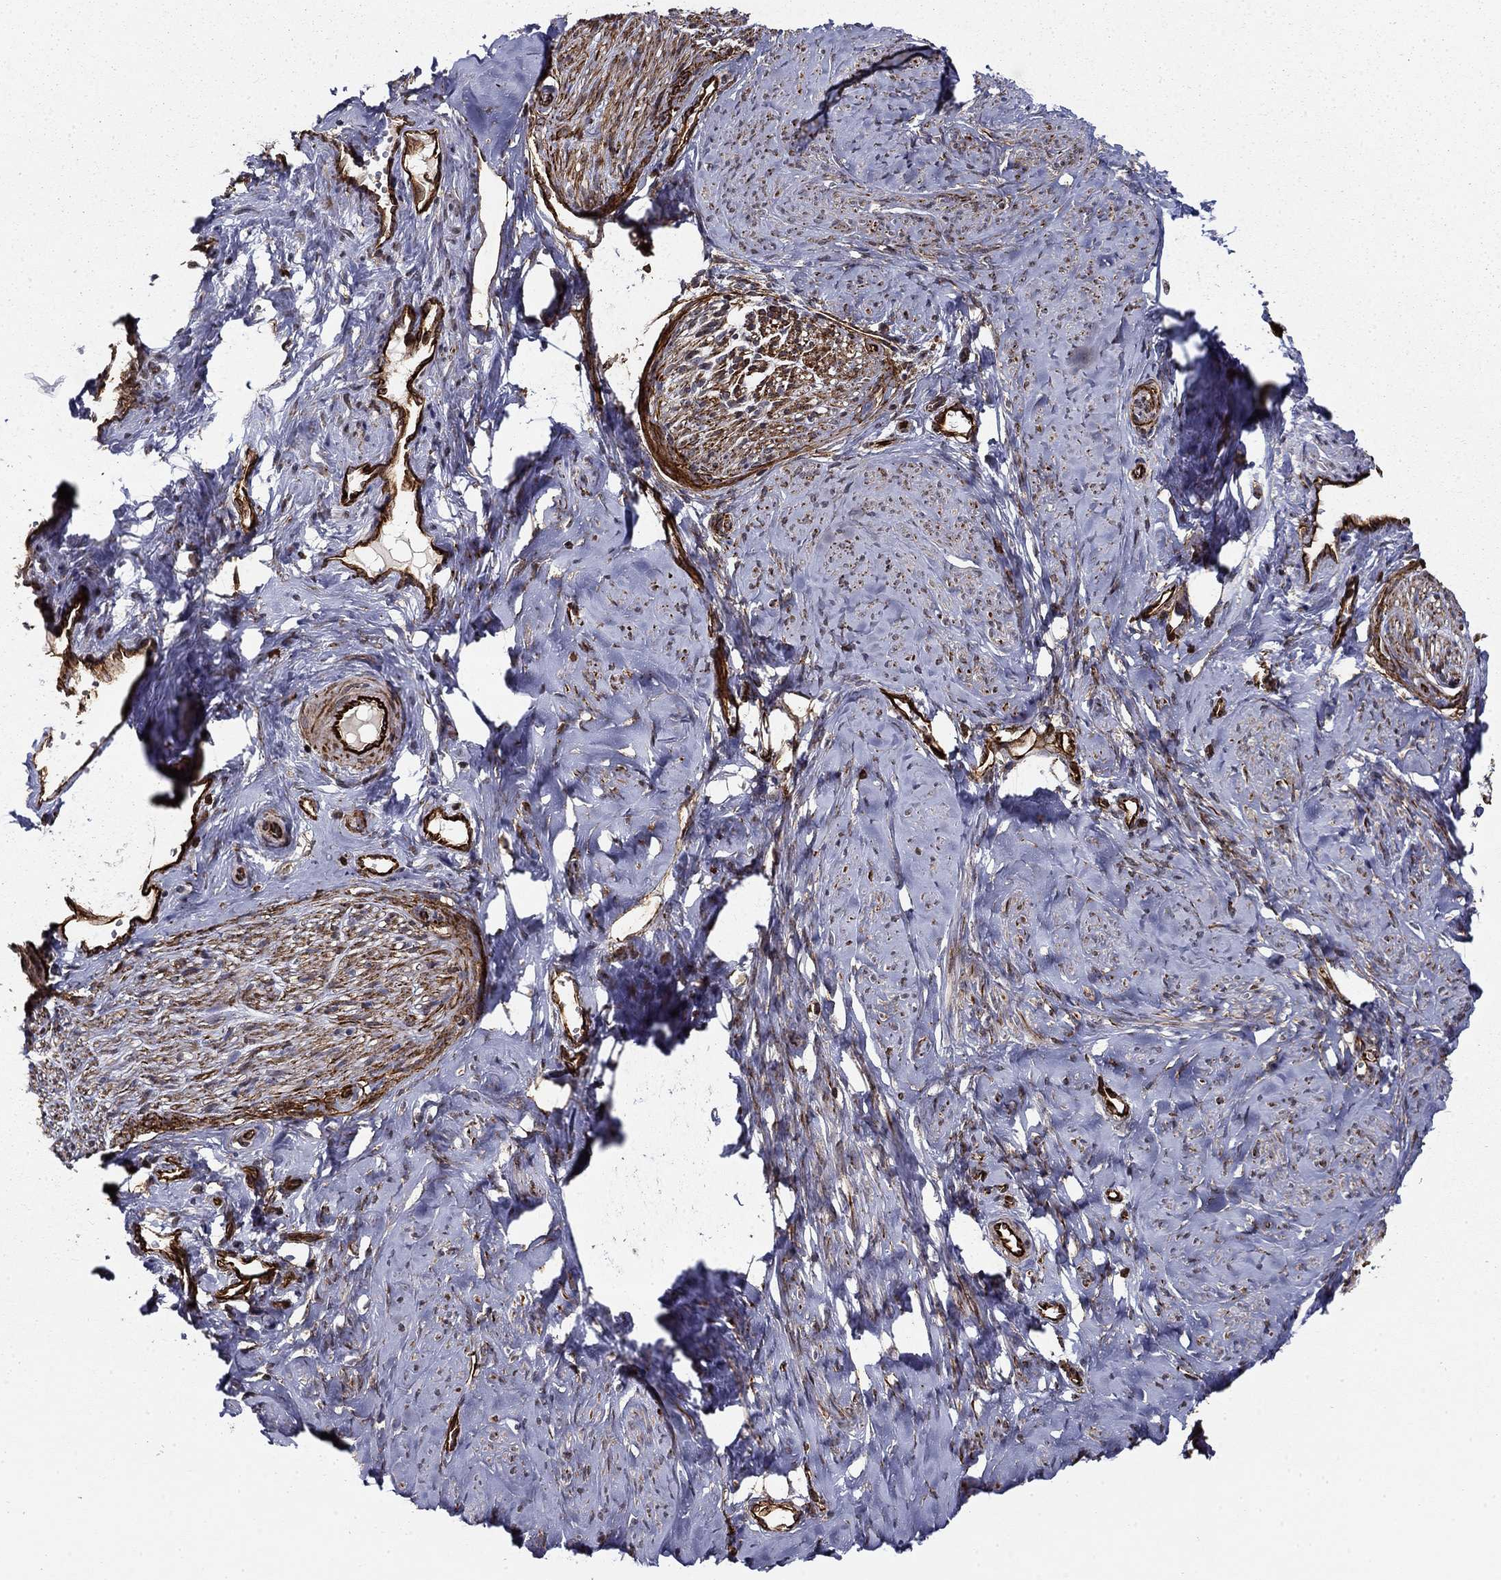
{"staining": {"intensity": "weak", "quantity": "<25%", "location": "cytoplasmic/membranous"}, "tissue": "smooth muscle", "cell_type": "Smooth muscle cells", "image_type": "normal", "snomed": [{"axis": "morphology", "description": "Normal tissue, NOS"}, {"axis": "topography", "description": "Smooth muscle"}], "caption": "Immunohistochemistry of normal human smooth muscle exhibits no positivity in smooth muscle cells. (Brightfield microscopy of DAB (3,3'-diaminobenzidine) immunohistochemistry (IHC) at high magnification).", "gene": "ADM", "patient": {"sex": "female", "age": 48}}